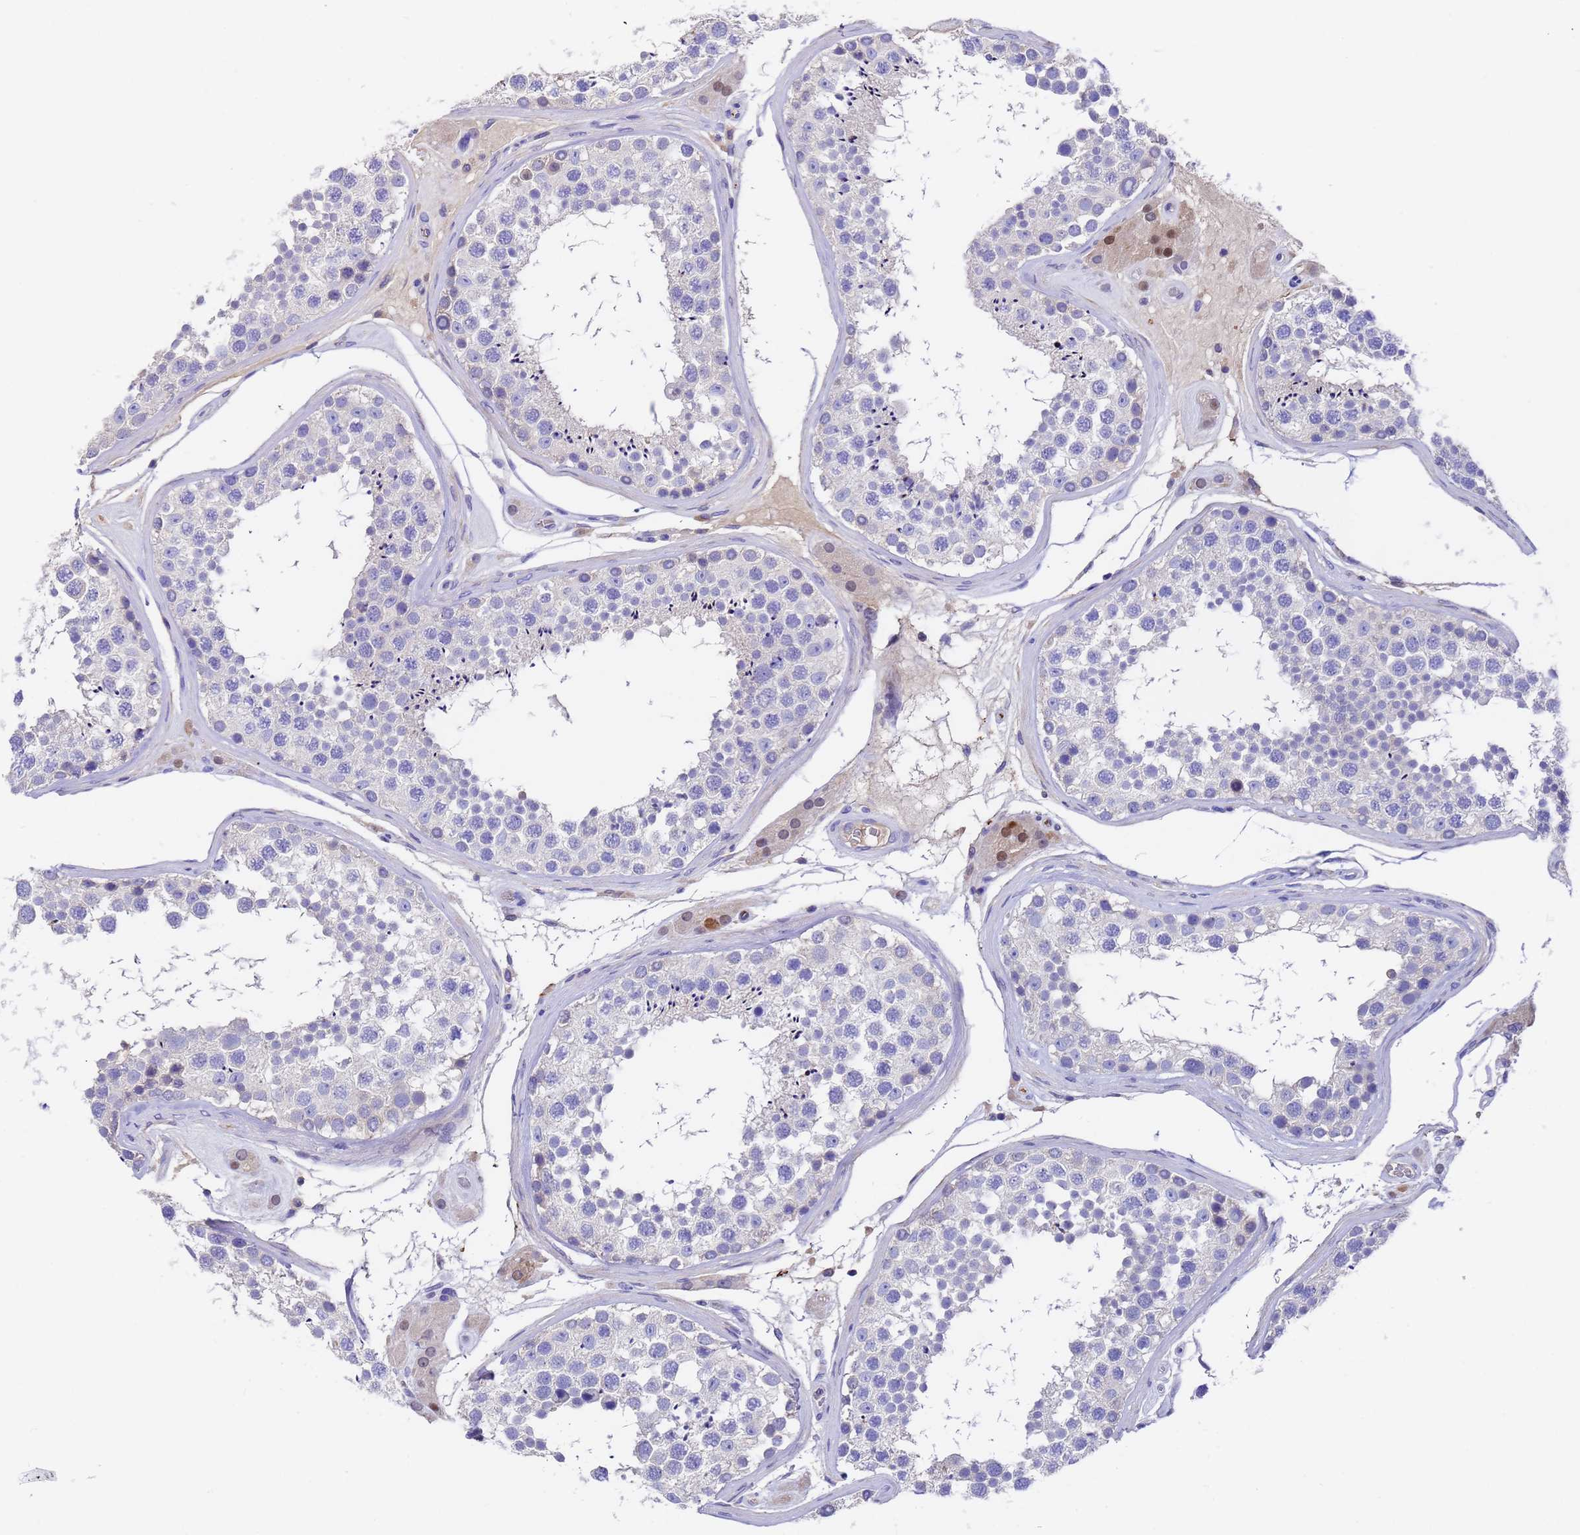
{"staining": {"intensity": "negative", "quantity": "none", "location": "none"}, "tissue": "testis", "cell_type": "Cells in seminiferous ducts", "image_type": "normal", "snomed": [{"axis": "morphology", "description": "Normal tissue, NOS"}, {"axis": "topography", "description": "Testis"}], "caption": "Micrograph shows no protein expression in cells in seminiferous ducts of unremarkable testis. (DAB (3,3'-diaminobenzidine) immunohistochemistry, high magnification).", "gene": "ELP6", "patient": {"sex": "male", "age": 46}}